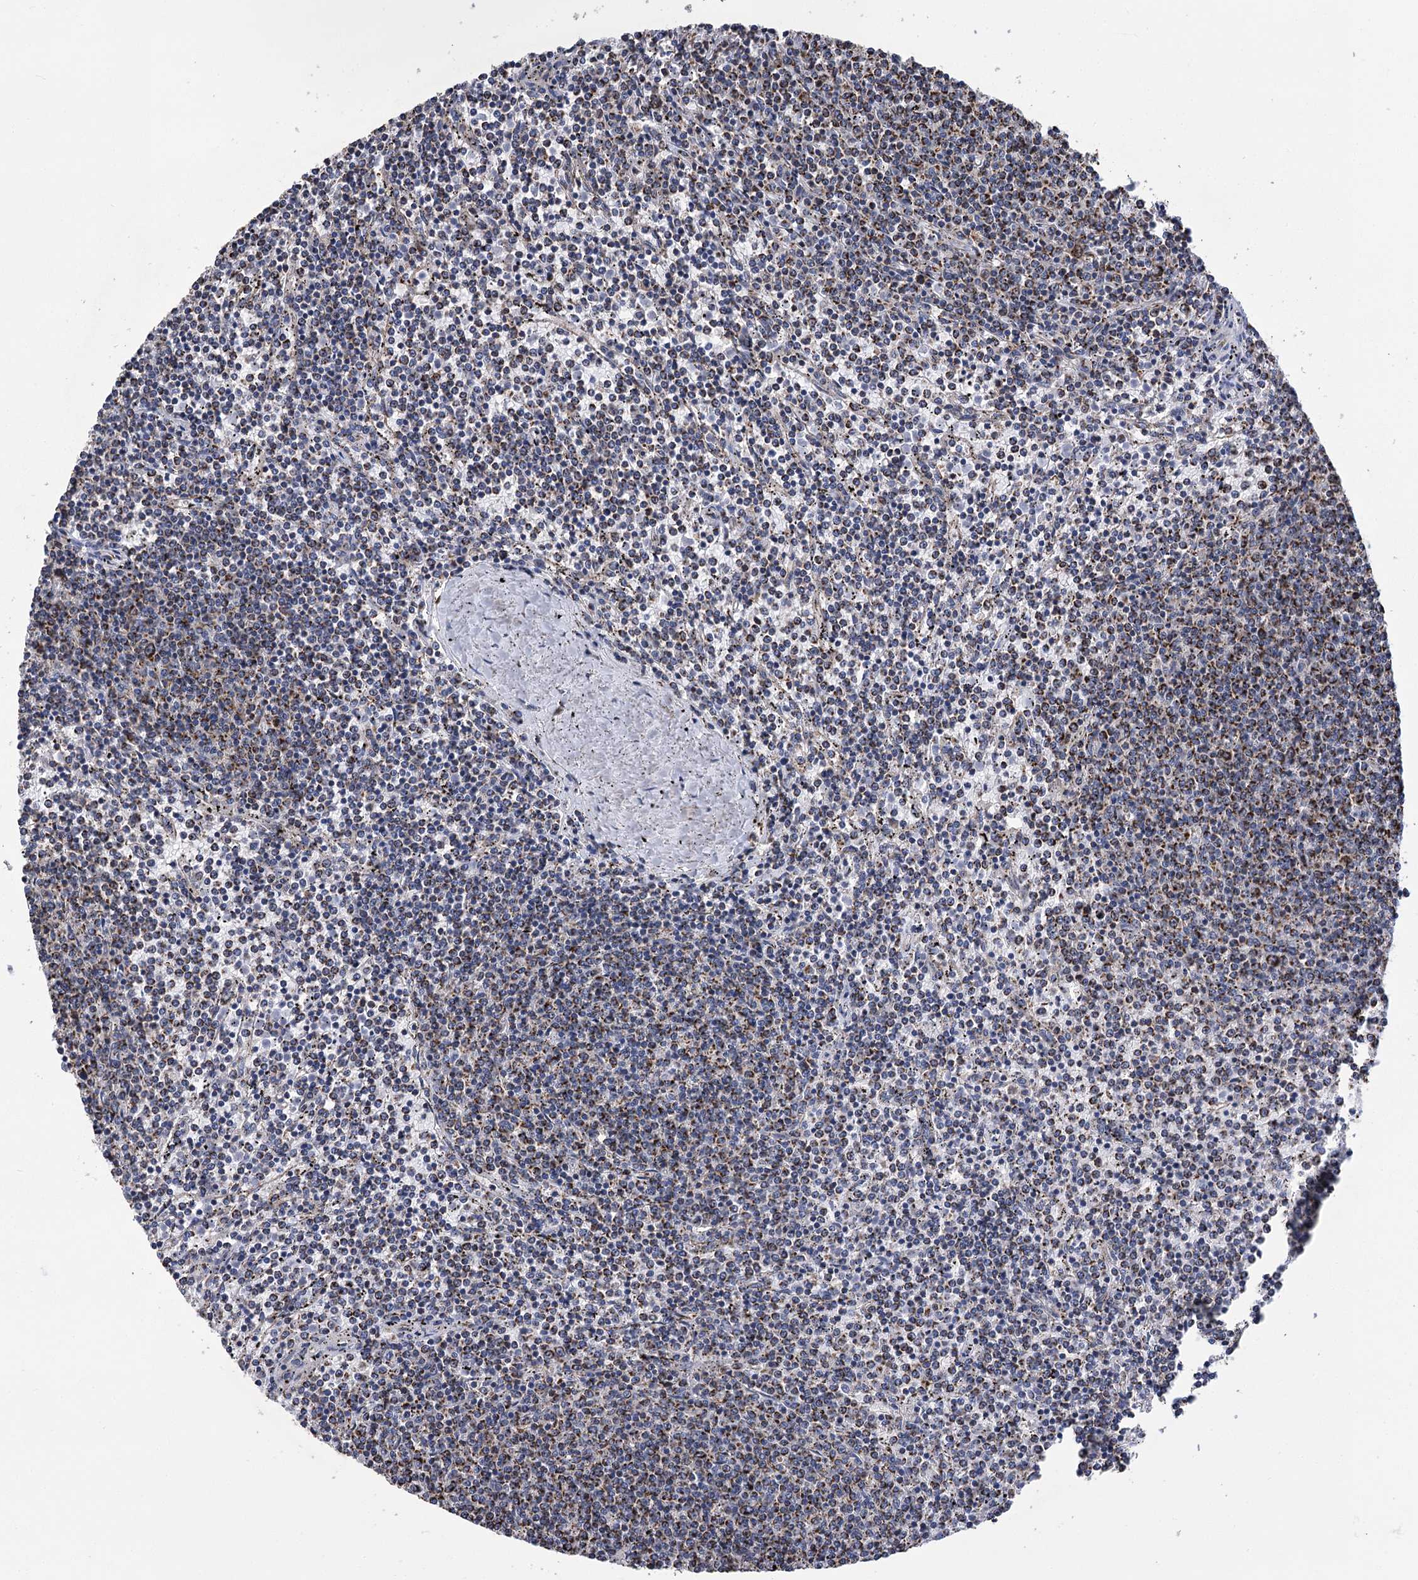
{"staining": {"intensity": "strong", "quantity": "25%-75%", "location": "cytoplasmic/membranous"}, "tissue": "lymphoma", "cell_type": "Tumor cells", "image_type": "cancer", "snomed": [{"axis": "morphology", "description": "Malignant lymphoma, non-Hodgkin's type, Low grade"}, {"axis": "topography", "description": "Spleen"}], "caption": "IHC staining of lymphoma, which exhibits high levels of strong cytoplasmic/membranous staining in about 25%-75% of tumor cells indicating strong cytoplasmic/membranous protein staining. The staining was performed using DAB (brown) for protein detection and nuclei were counterstained in hematoxylin (blue).", "gene": "CCDC73", "patient": {"sex": "female", "age": 50}}